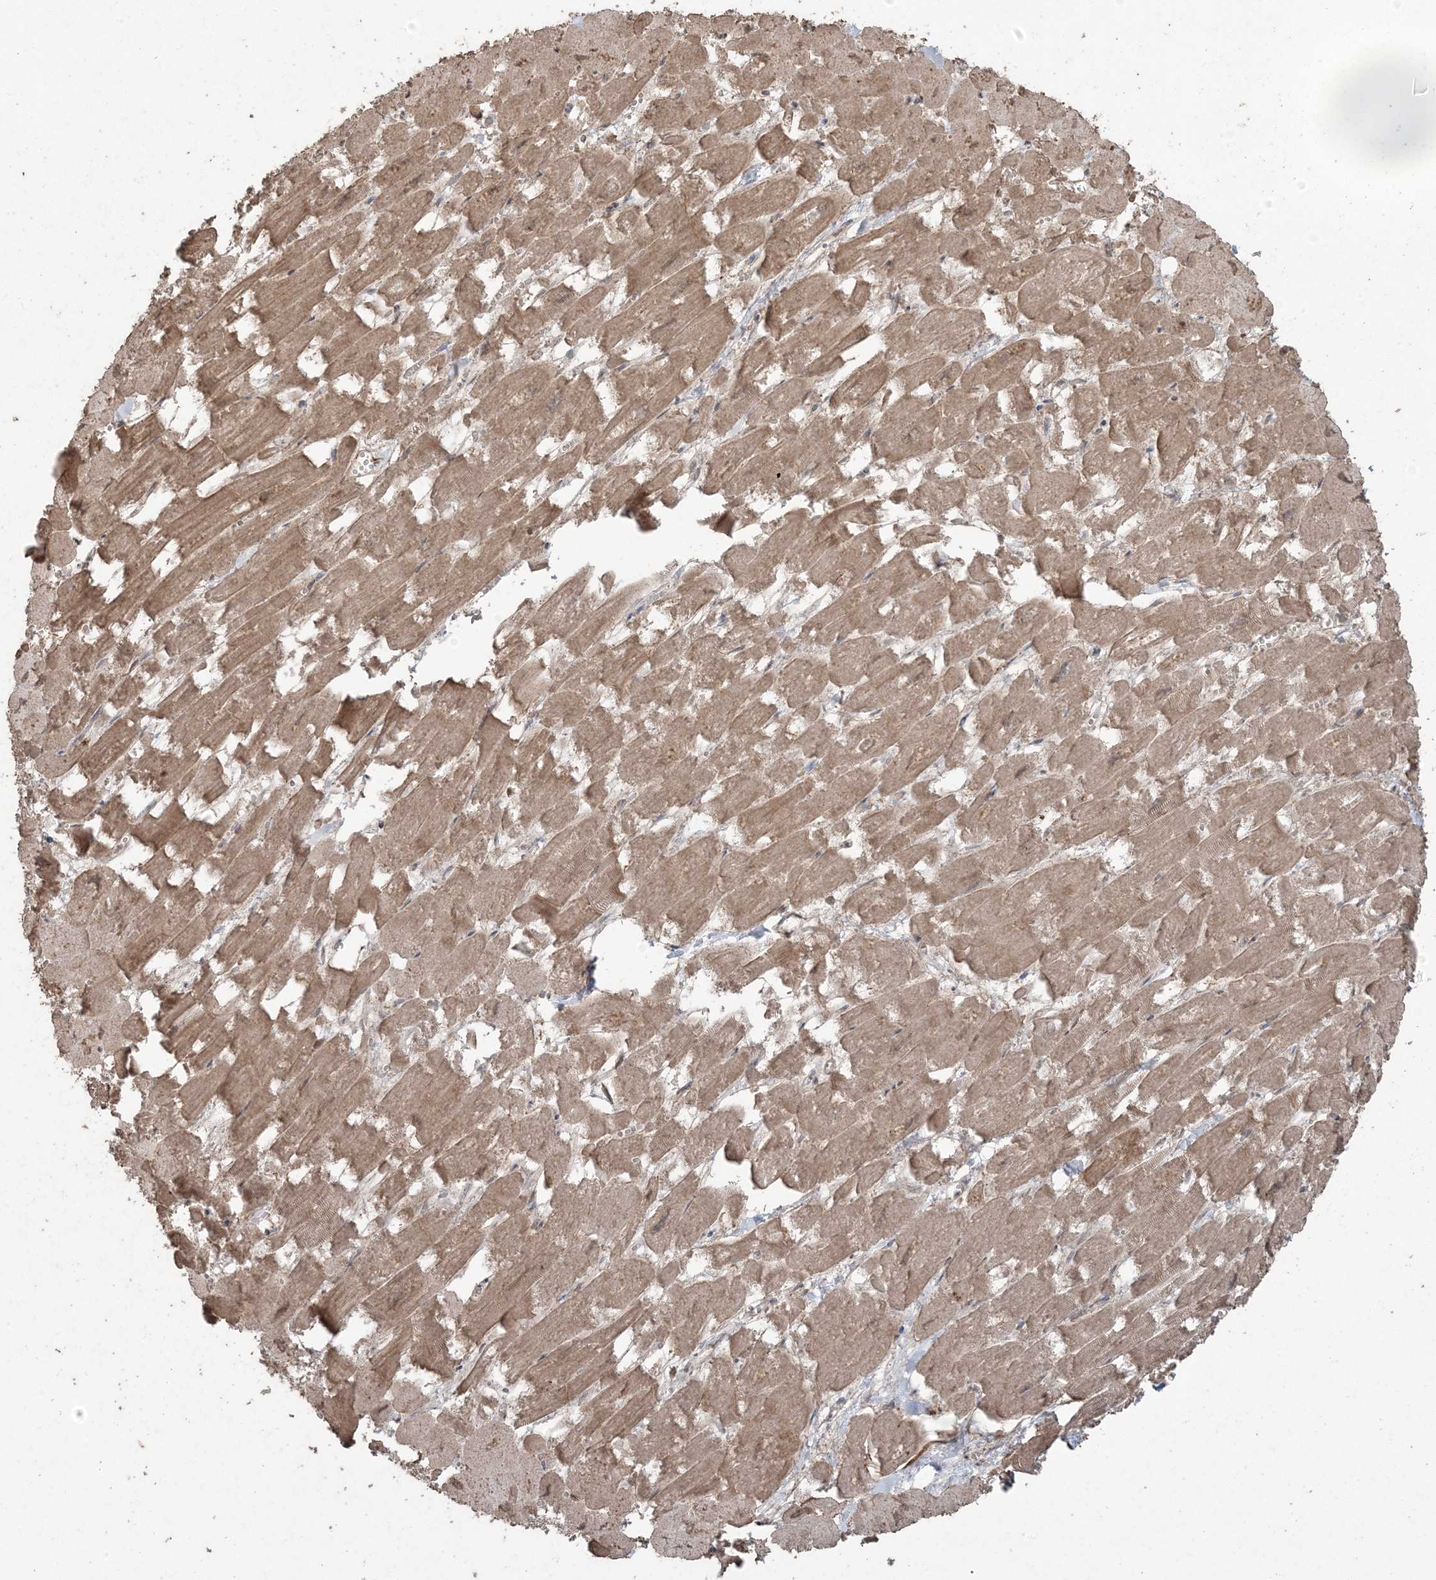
{"staining": {"intensity": "moderate", "quantity": ">75%", "location": "cytoplasmic/membranous,nuclear"}, "tissue": "heart muscle", "cell_type": "Cardiomyocytes", "image_type": "normal", "snomed": [{"axis": "morphology", "description": "Normal tissue, NOS"}, {"axis": "topography", "description": "Heart"}], "caption": "Immunohistochemistry (DAB) staining of benign heart muscle exhibits moderate cytoplasmic/membranous,nuclear protein positivity in approximately >75% of cardiomyocytes. The staining was performed using DAB (3,3'-diaminobenzidine) to visualize the protein expression in brown, while the nuclei were stained in blue with hematoxylin (Magnification: 20x).", "gene": "DDX19B", "patient": {"sex": "male", "age": 54}}